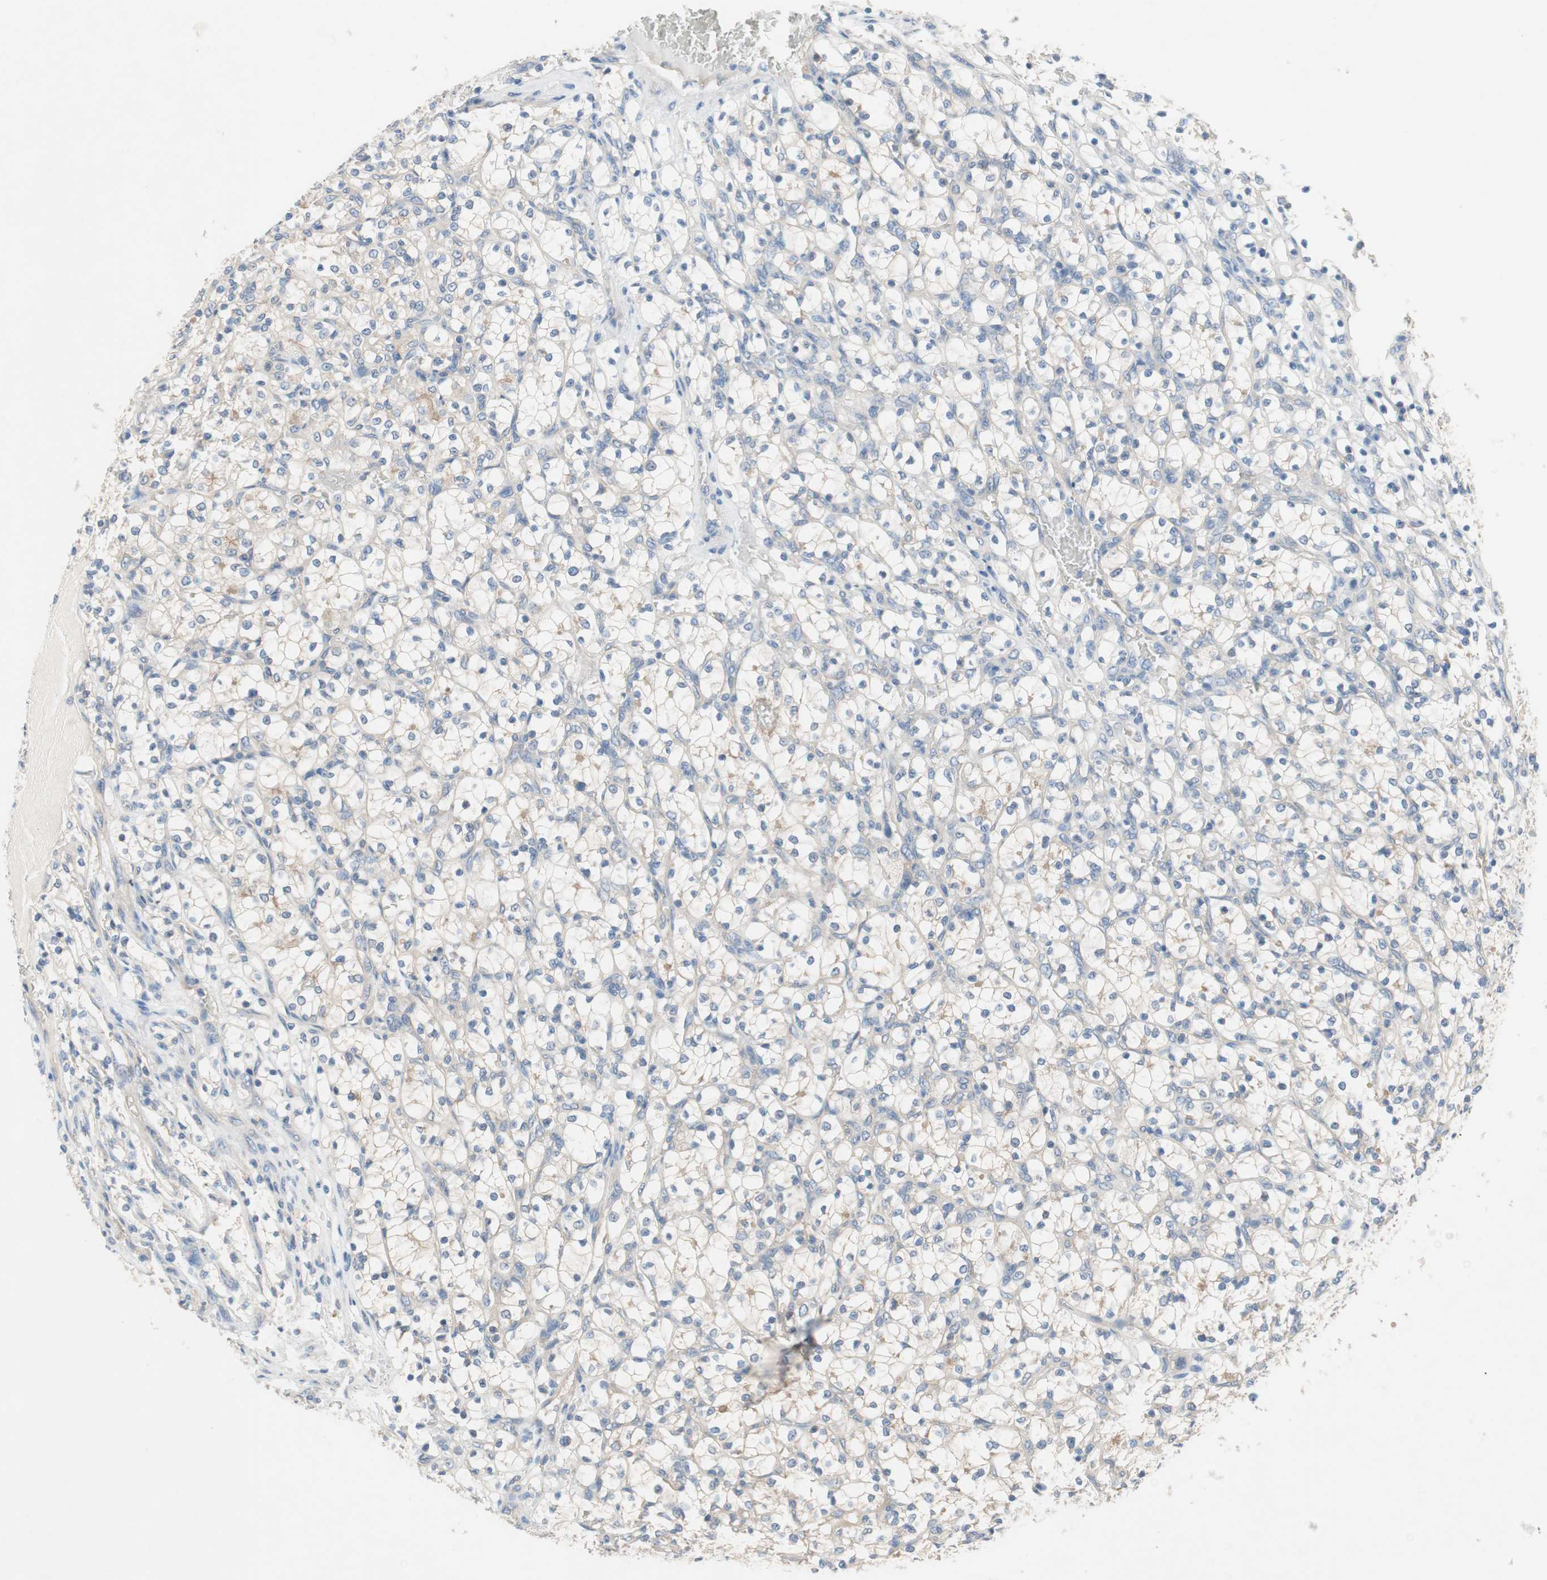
{"staining": {"intensity": "negative", "quantity": "none", "location": "none"}, "tissue": "renal cancer", "cell_type": "Tumor cells", "image_type": "cancer", "snomed": [{"axis": "morphology", "description": "Adenocarcinoma, NOS"}, {"axis": "topography", "description": "Kidney"}], "caption": "A high-resolution micrograph shows IHC staining of renal cancer (adenocarcinoma), which reveals no significant positivity in tumor cells.", "gene": "GLUL", "patient": {"sex": "female", "age": 69}}